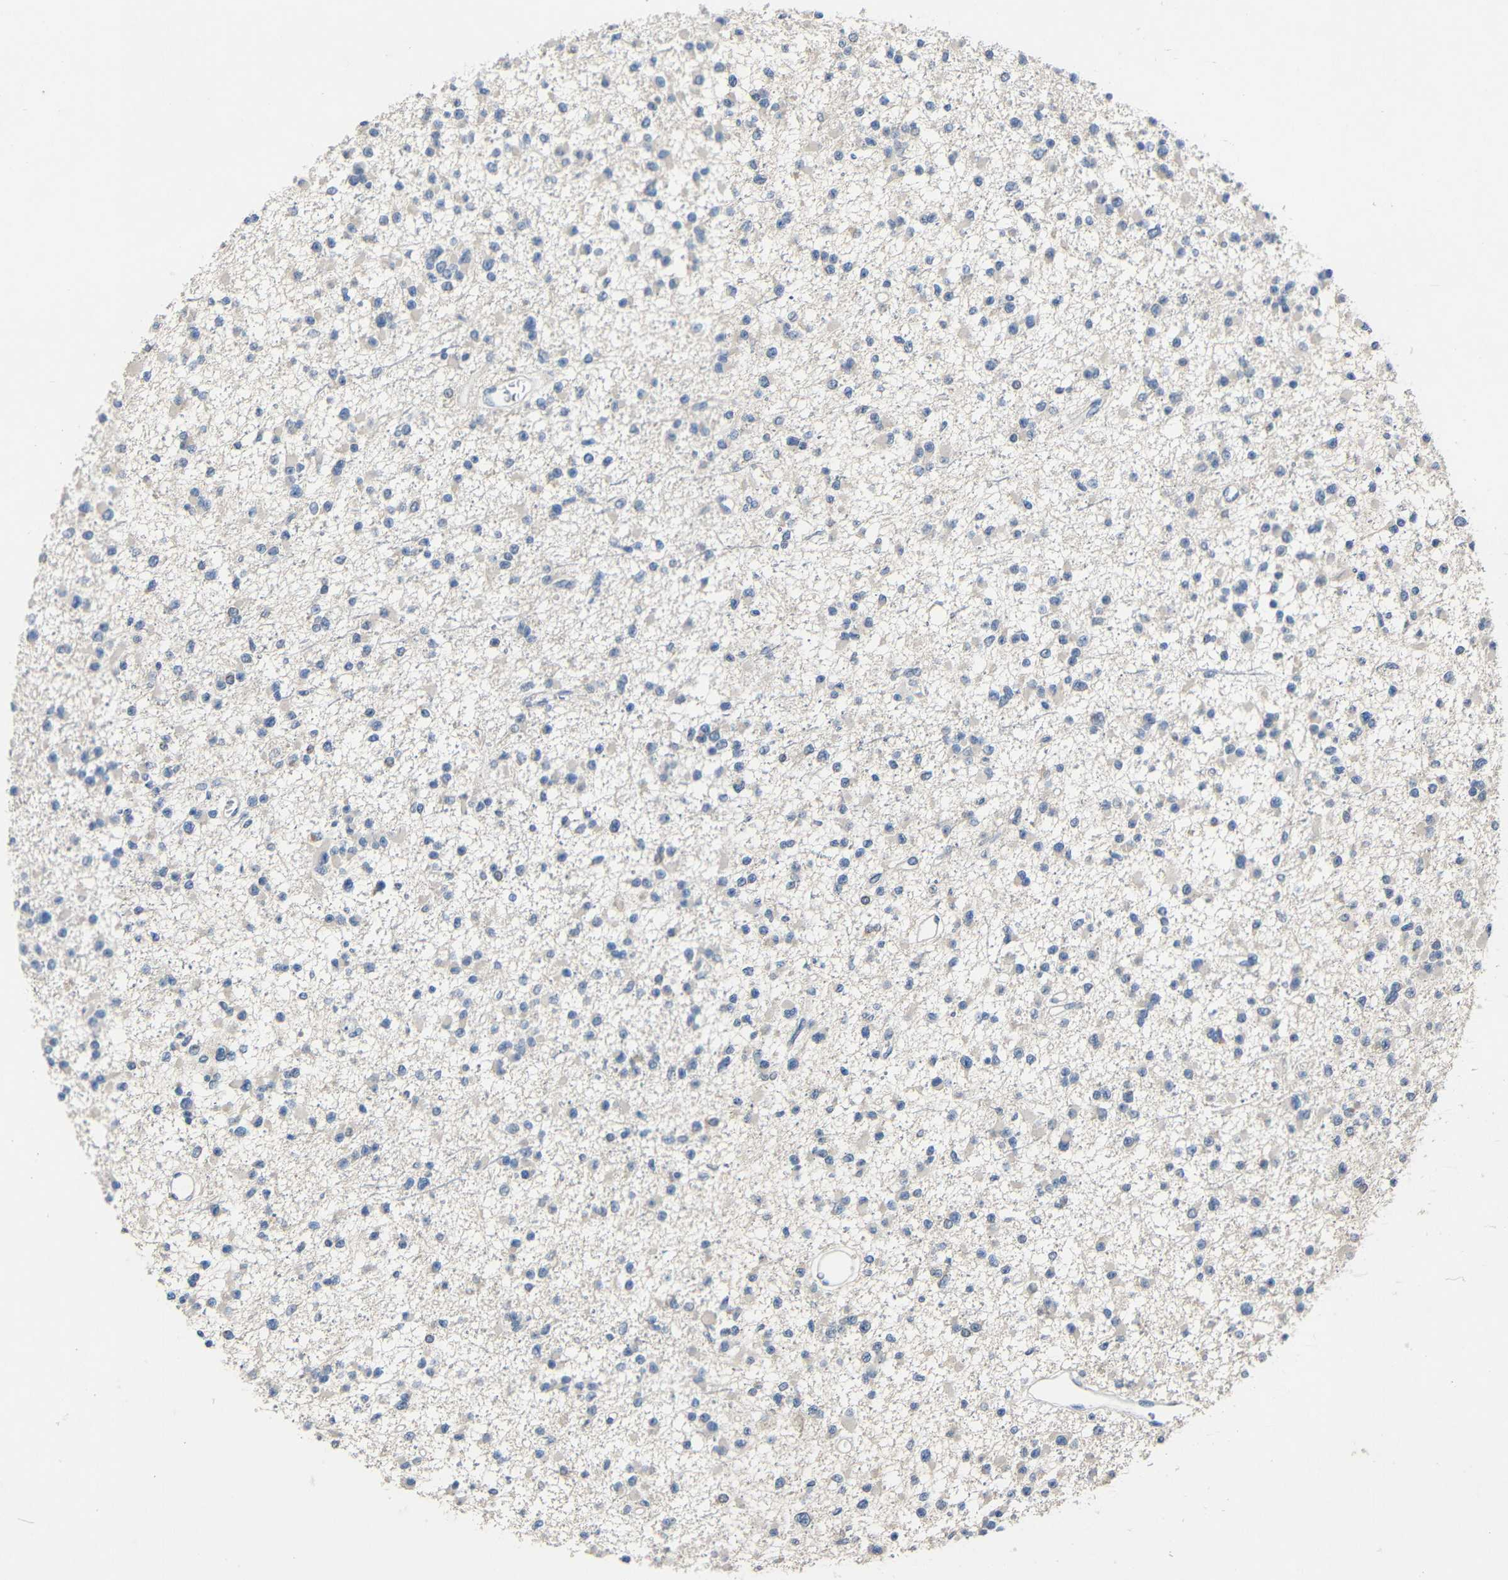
{"staining": {"intensity": "negative", "quantity": "none", "location": "none"}, "tissue": "glioma", "cell_type": "Tumor cells", "image_type": "cancer", "snomed": [{"axis": "morphology", "description": "Glioma, malignant, Low grade"}, {"axis": "topography", "description": "Brain"}], "caption": "High power microscopy photomicrograph of an immunohistochemistry (IHC) photomicrograph of glioma, revealing no significant staining in tumor cells.", "gene": "HNF1A", "patient": {"sex": "female", "age": 22}}